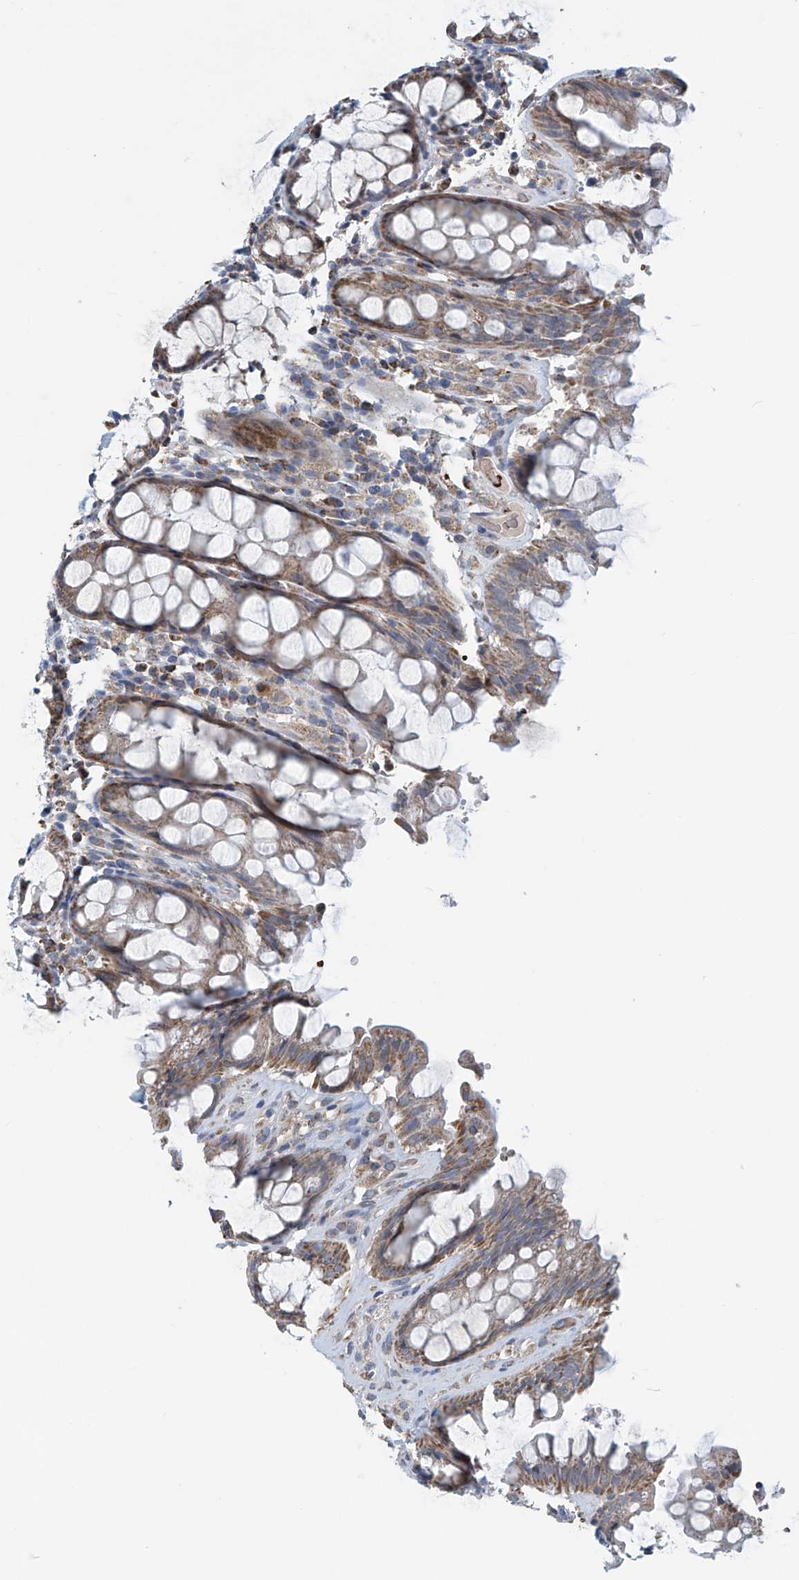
{"staining": {"intensity": "moderate", "quantity": ">75%", "location": "cytoplasmic/membranous"}, "tissue": "rectum", "cell_type": "Glandular cells", "image_type": "normal", "snomed": [{"axis": "morphology", "description": "Normal tissue, NOS"}, {"axis": "topography", "description": "Rectum"}], "caption": "A brown stain highlights moderate cytoplasmic/membranous expression of a protein in glandular cells of benign rectum.", "gene": "COMMD1", "patient": {"sex": "male", "age": 64}}